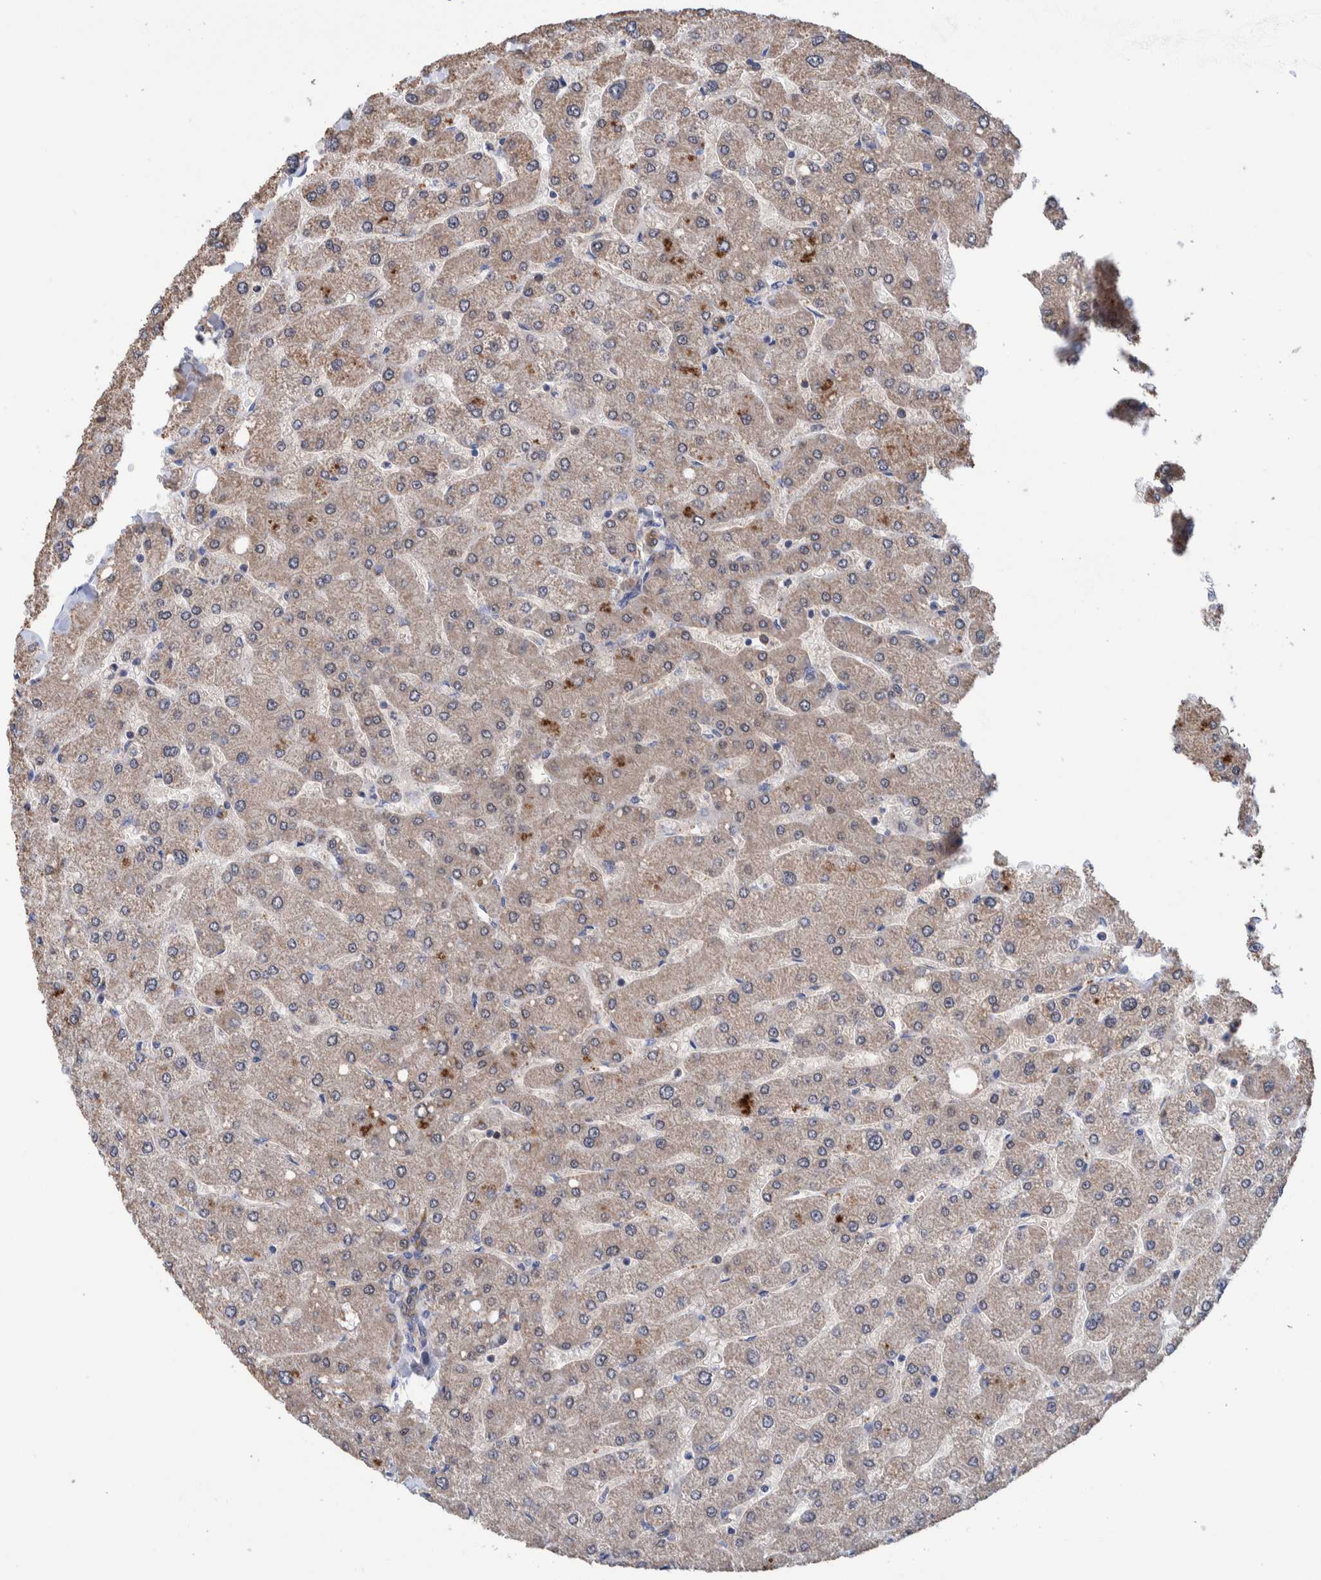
{"staining": {"intensity": "weak", "quantity": ">75%", "location": "cytoplasmic/membranous"}, "tissue": "liver", "cell_type": "Cholangiocytes", "image_type": "normal", "snomed": [{"axis": "morphology", "description": "Normal tissue, NOS"}, {"axis": "topography", "description": "Liver"}], "caption": "An IHC image of normal tissue is shown. Protein staining in brown highlights weak cytoplasmic/membranous positivity in liver within cholangiocytes.", "gene": "PFAS", "patient": {"sex": "male", "age": 55}}